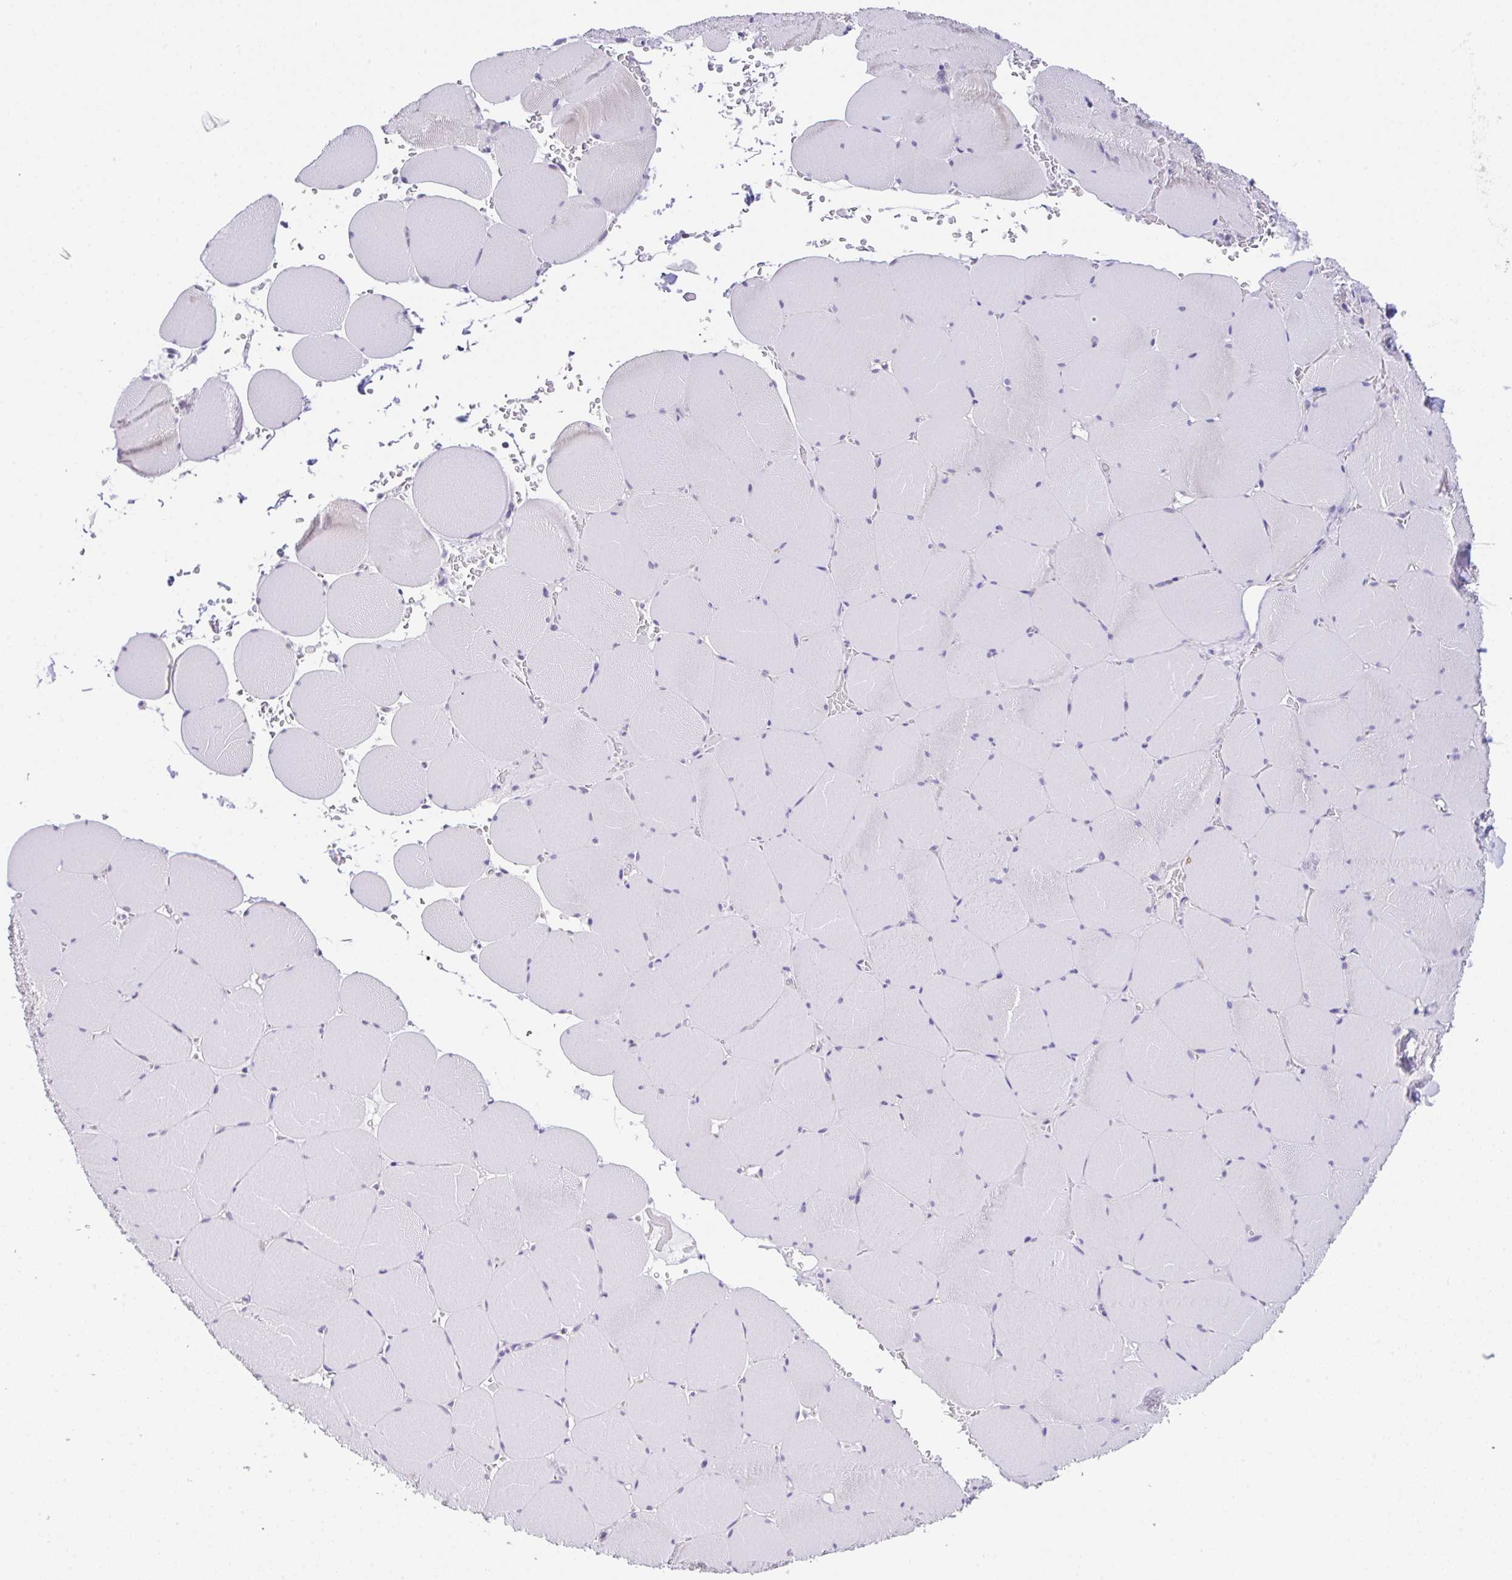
{"staining": {"intensity": "negative", "quantity": "none", "location": "none"}, "tissue": "skeletal muscle", "cell_type": "Myocytes", "image_type": "normal", "snomed": [{"axis": "morphology", "description": "Normal tissue, NOS"}, {"axis": "topography", "description": "Skeletal muscle"}, {"axis": "topography", "description": "Head-Neck"}], "caption": "High magnification brightfield microscopy of benign skeletal muscle stained with DAB (brown) and counterstained with hematoxylin (blue): myocytes show no significant expression.", "gene": "CGNL1", "patient": {"sex": "male", "age": 66}}